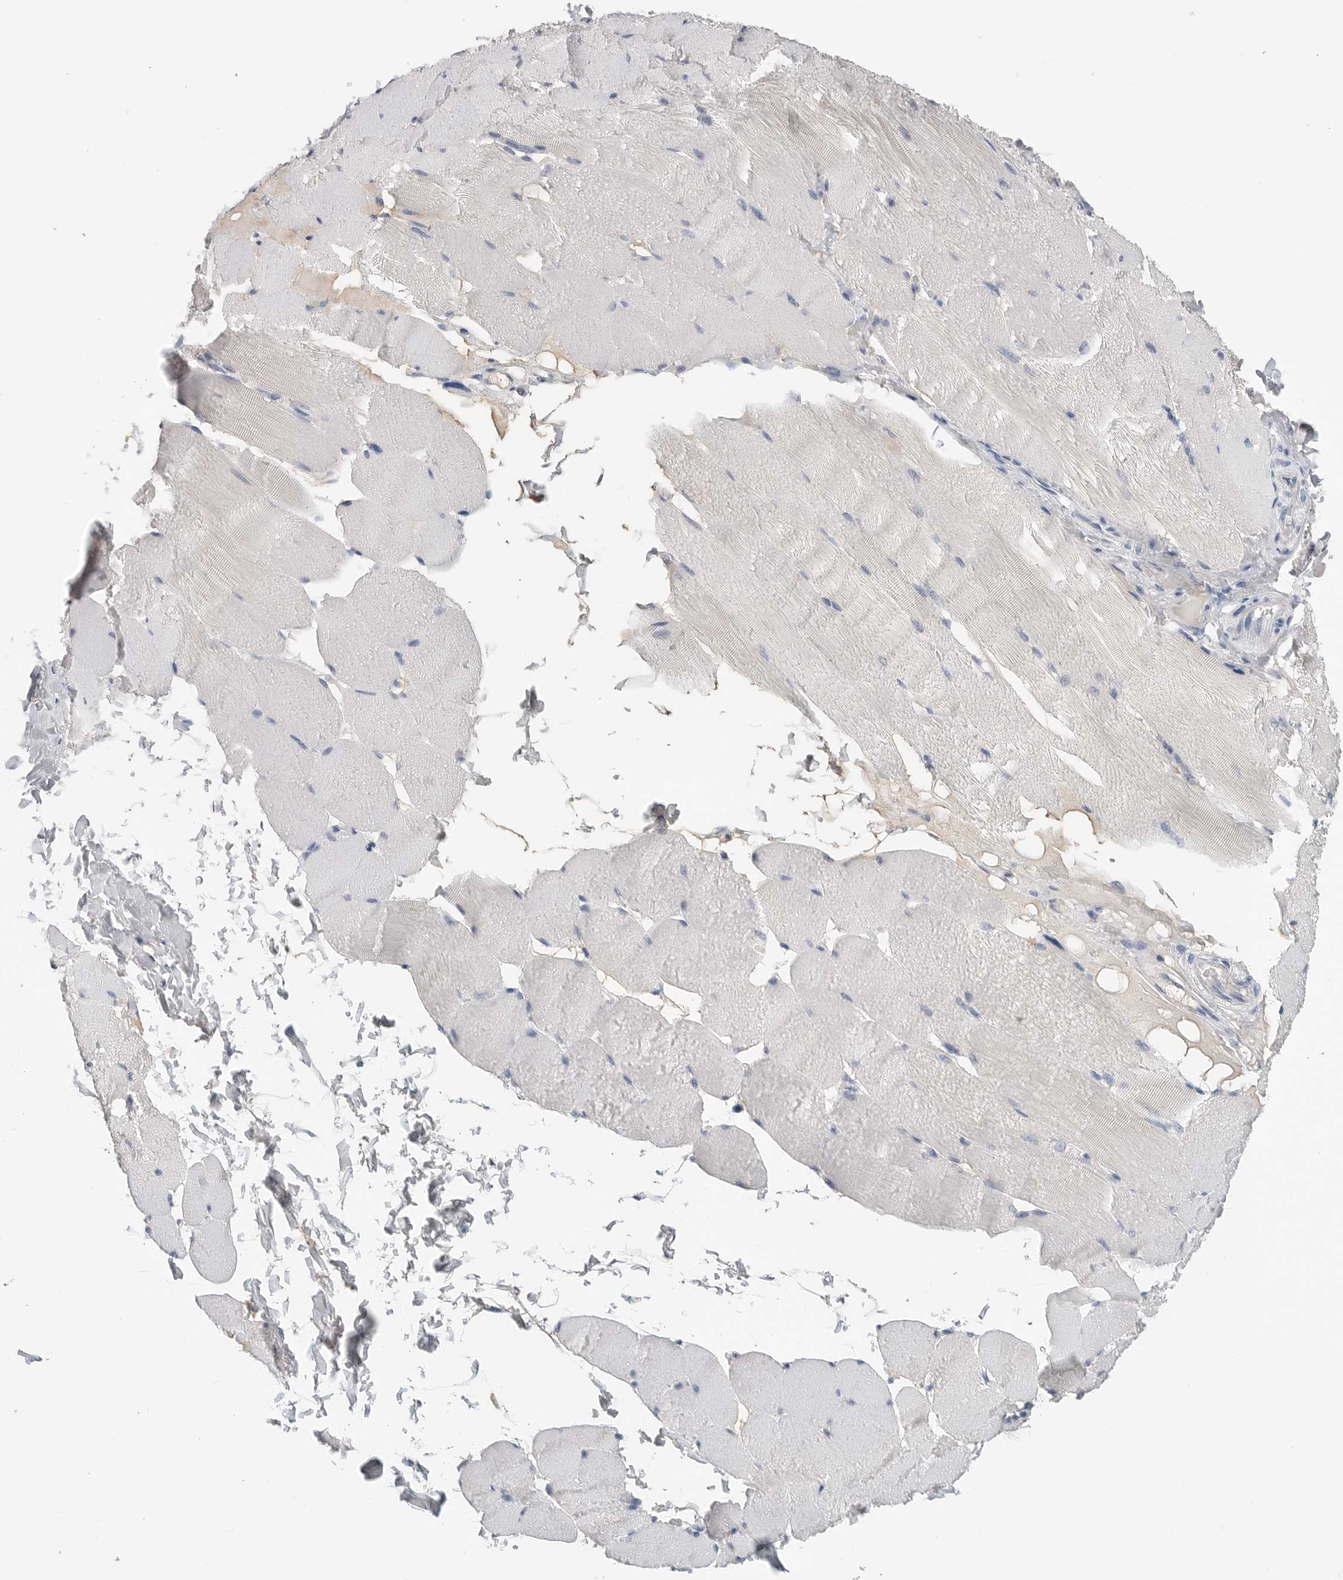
{"staining": {"intensity": "negative", "quantity": "none", "location": "none"}, "tissue": "skeletal muscle", "cell_type": "Myocytes", "image_type": "normal", "snomed": [{"axis": "morphology", "description": "Normal tissue, NOS"}, {"axis": "topography", "description": "Skin"}, {"axis": "topography", "description": "Skeletal muscle"}], "caption": "This photomicrograph is of normal skeletal muscle stained with immunohistochemistry (IHC) to label a protein in brown with the nuclei are counter-stained blue. There is no staining in myocytes. (Brightfield microscopy of DAB (3,3'-diaminobenzidine) immunohistochemistry (IHC) at high magnification).", "gene": "FABP6", "patient": {"sex": "male", "age": 83}}